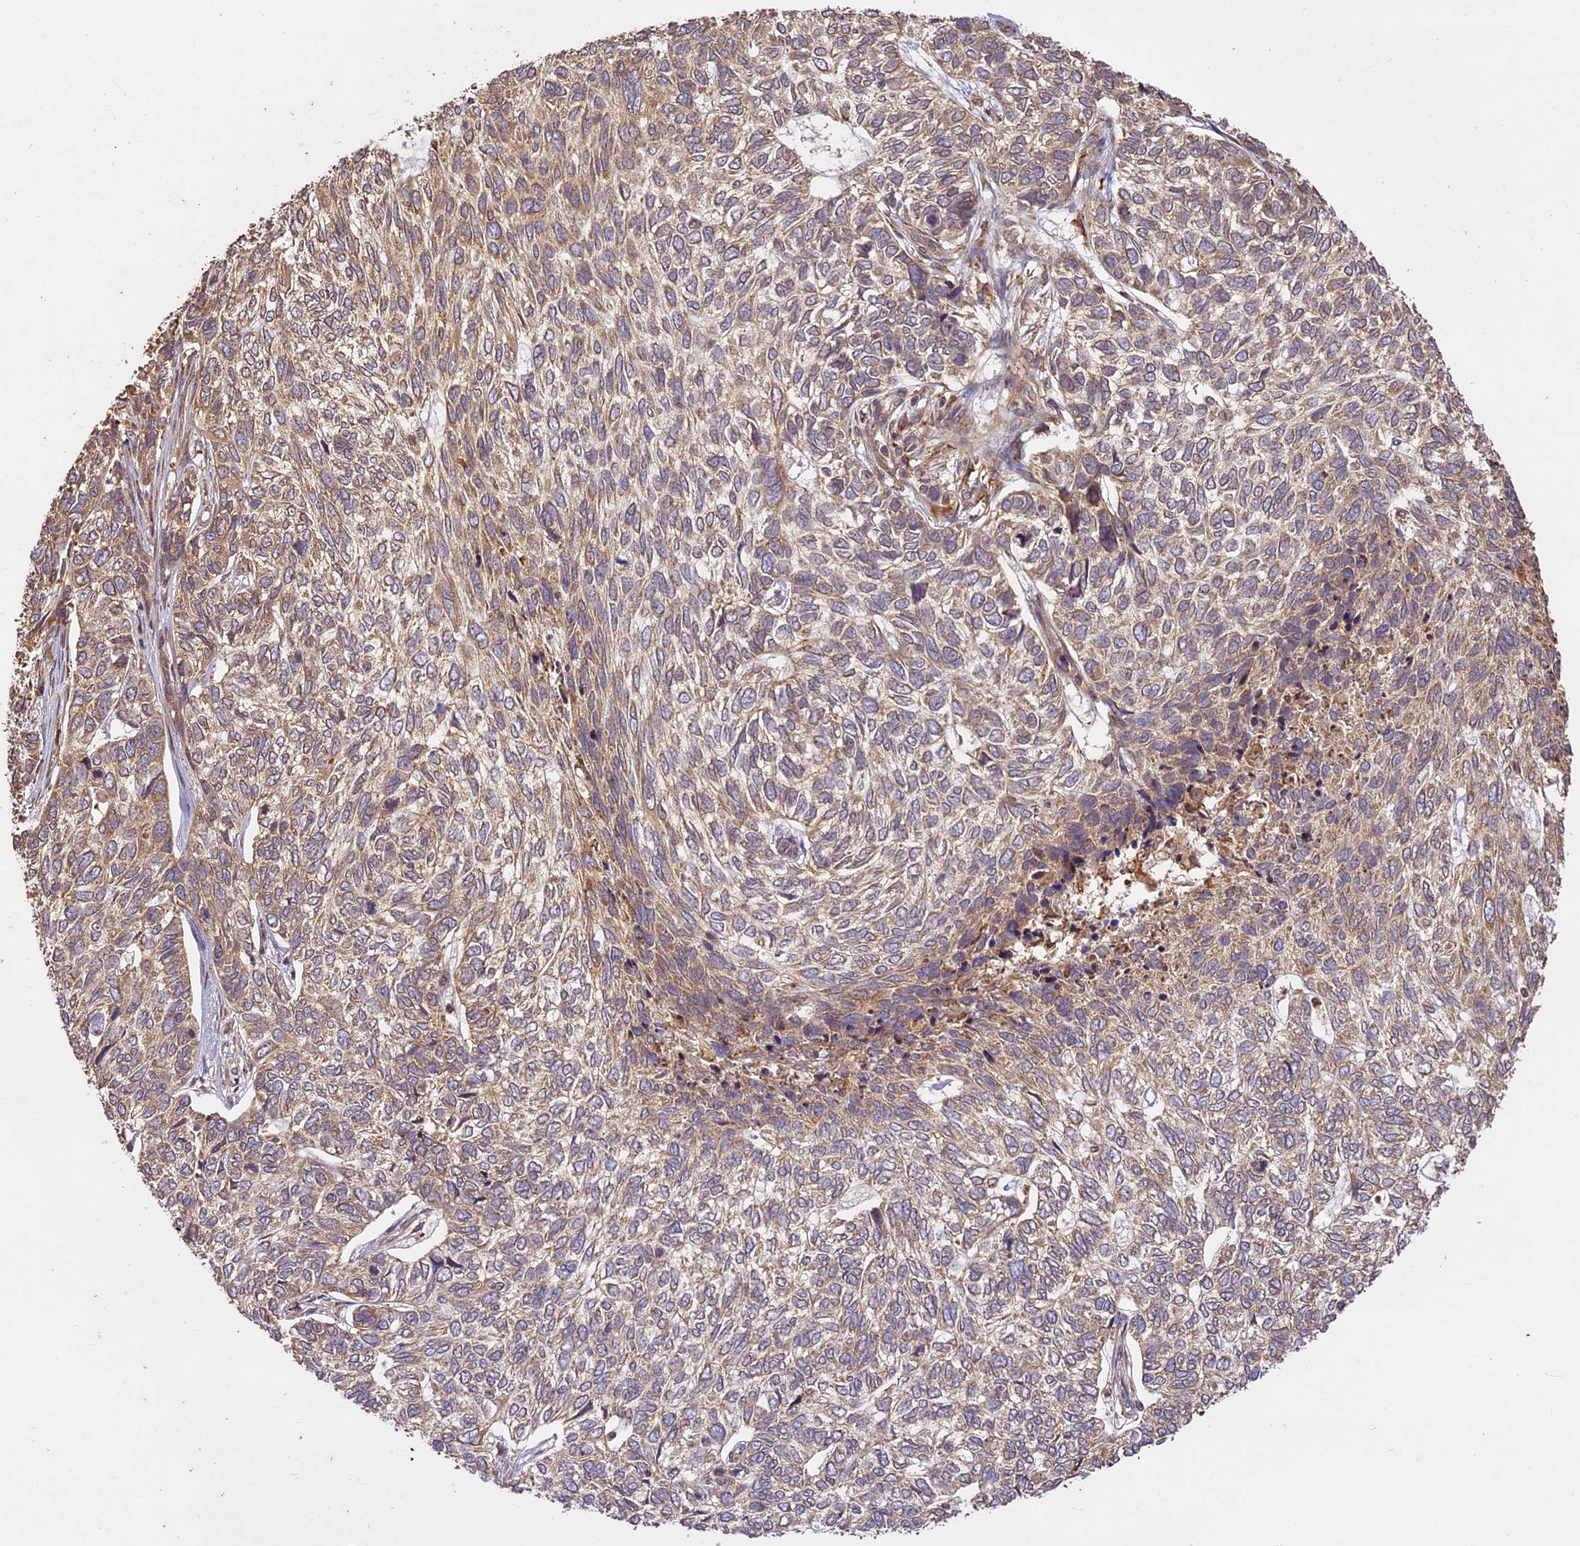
{"staining": {"intensity": "weak", "quantity": ">75%", "location": "cytoplasmic/membranous"}, "tissue": "skin cancer", "cell_type": "Tumor cells", "image_type": "cancer", "snomed": [{"axis": "morphology", "description": "Basal cell carcinoma"}, {"axis": "topography", "description": "Skin"}], "caption": "Basal cell carcinoma (skin) stained with a brown dye reveals weak cytoplasmic/membranous positive positivity in about >75% of tumor cells.", "gene": "BRAP", "patient": {"sex": "female", "age": 65}}